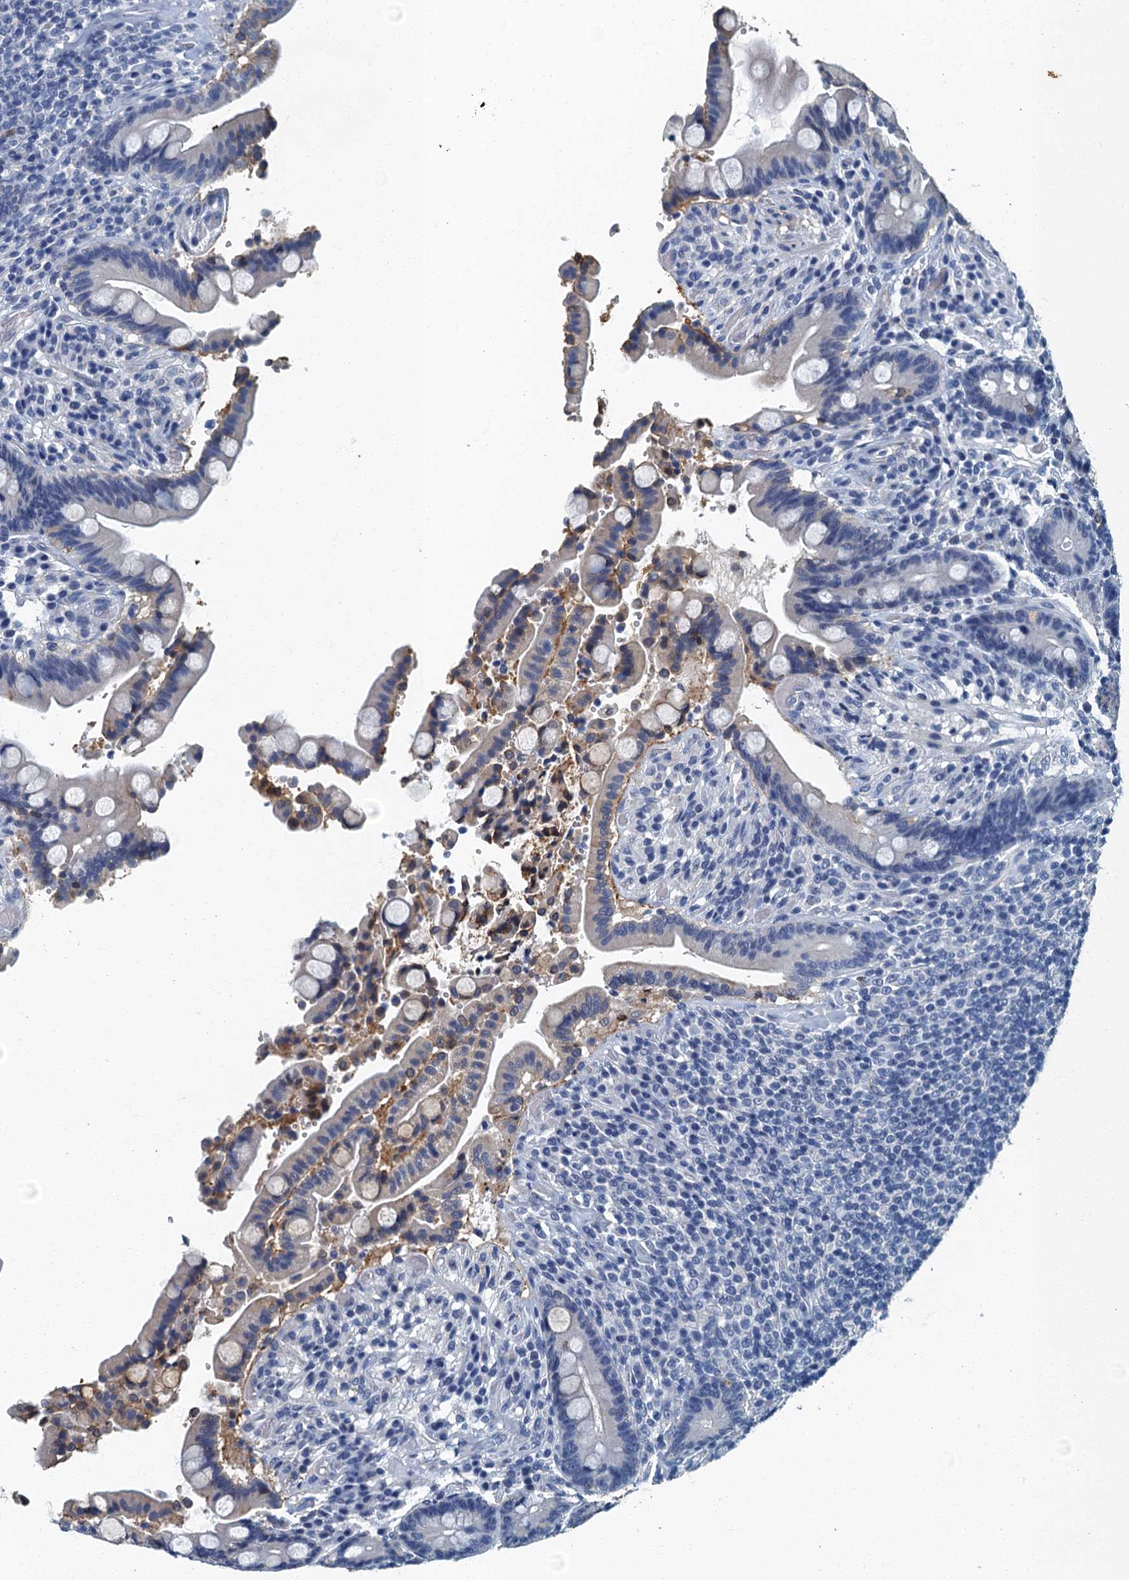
{"staining": {"intensity": "negative", "quantity": "none", "location": "none"}, "tissue": "colon", "cell_type": "Endothelial cells", "image_type": "normal", "snomed": [{"axis": "morphology", "description": "Normal tissue, NOS"}, {"axis": "topography", "description": "Colon"}], "caption": "Endothelial cells show no significant positivity in unremarkable colon. (DAB IHC with hematoxylin counter stain).", "gene": "GADL1", "patient": {"sex": "male", "age": 73}}